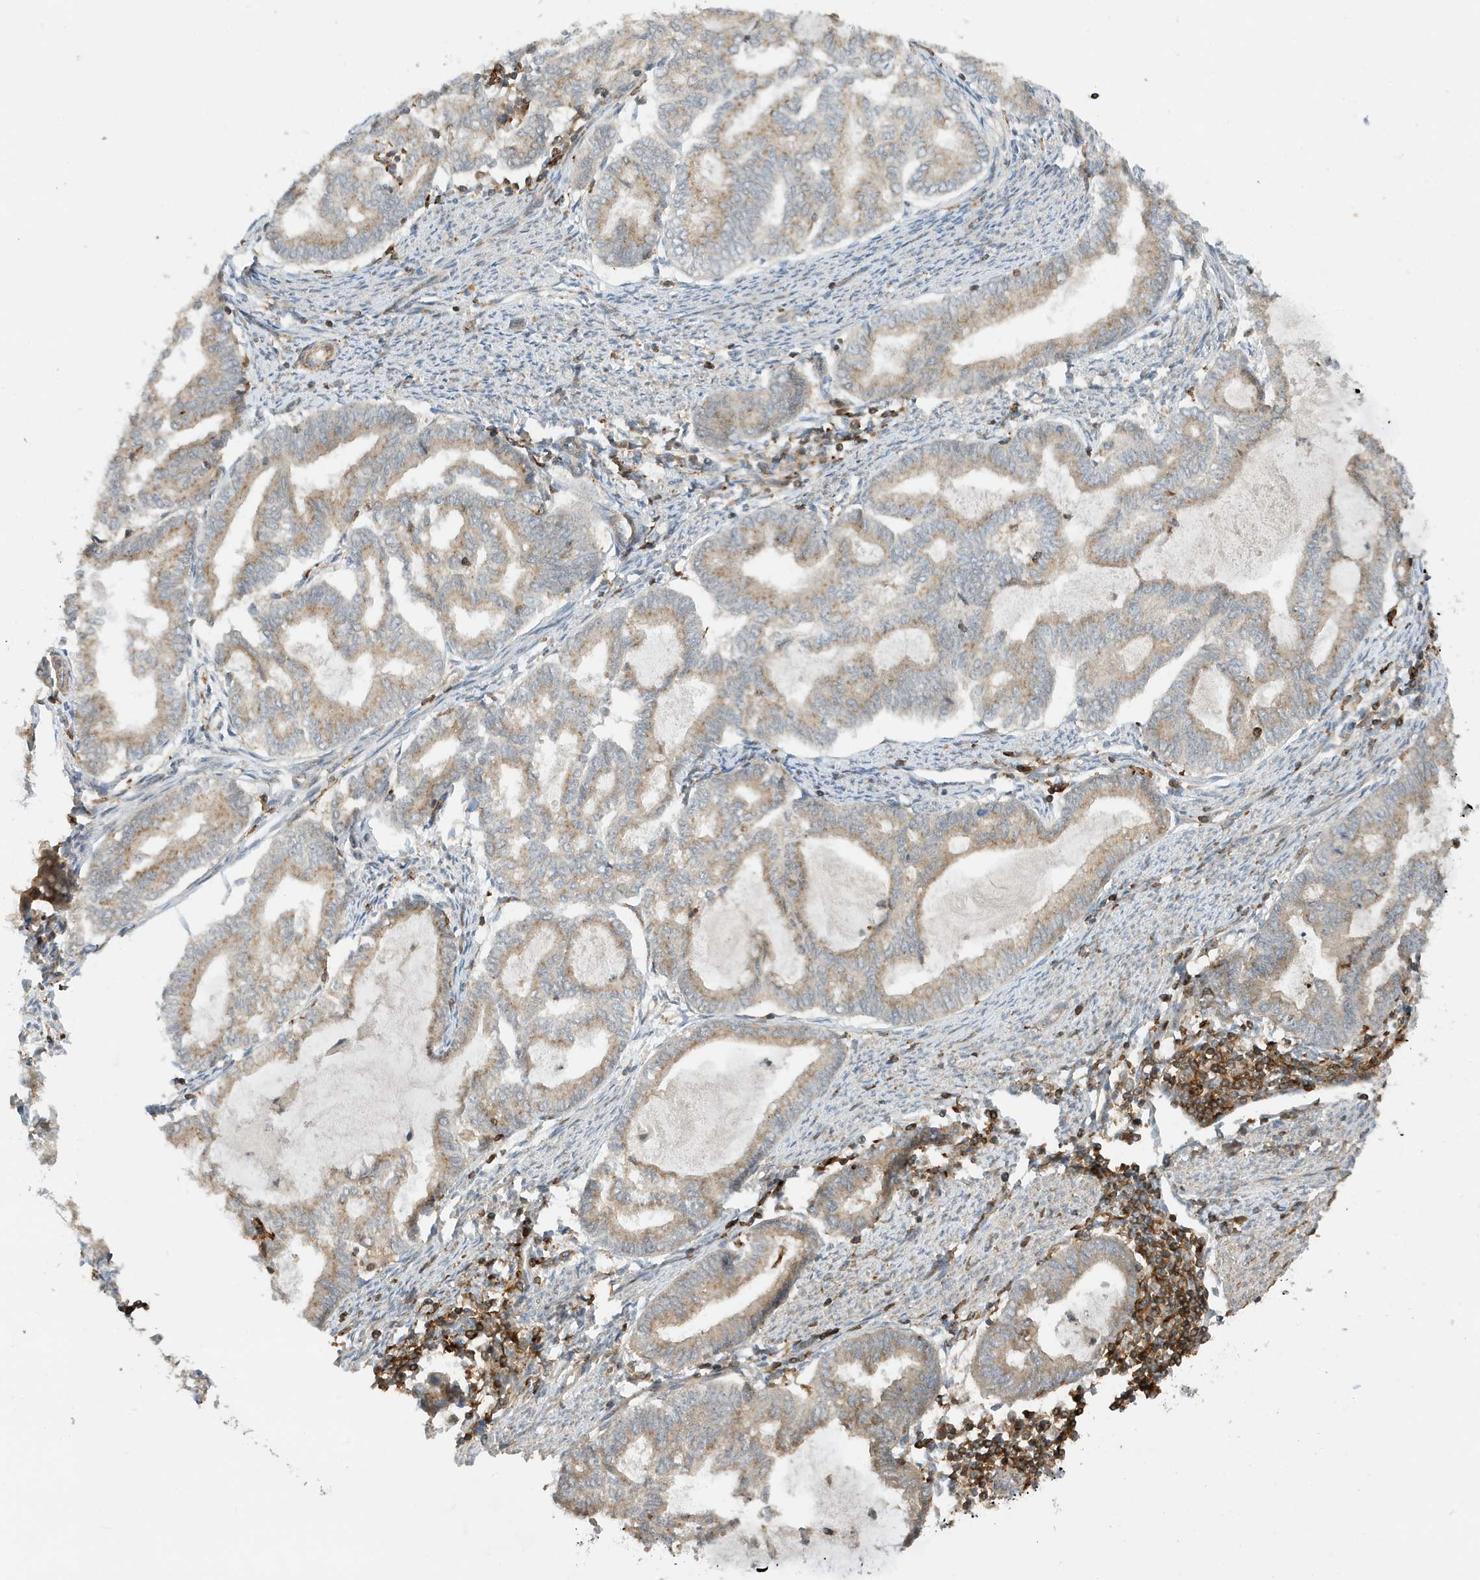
{"staining": {"intensity": "weak", "quantity": ">75%", "location": "cytoplasmic/membranous"}, "tissue": "endometrial cancer", "cell_type": "Tumor cells", "image_type": "cancer", "snomed": [{"axis": "morphology", "description": "Adenocarcinoma, NOS"}, {"axis": "topography", "description": "Endometrium"}], "caption": "This histopathology image shows IHC staining of endometrial adenocarcinoma, with low weak cytoplasmic/membranous expression in approximately >75% of tumor cells.", "gene": "TATDN3", "patient": {"sex": "female", "age": 79}}